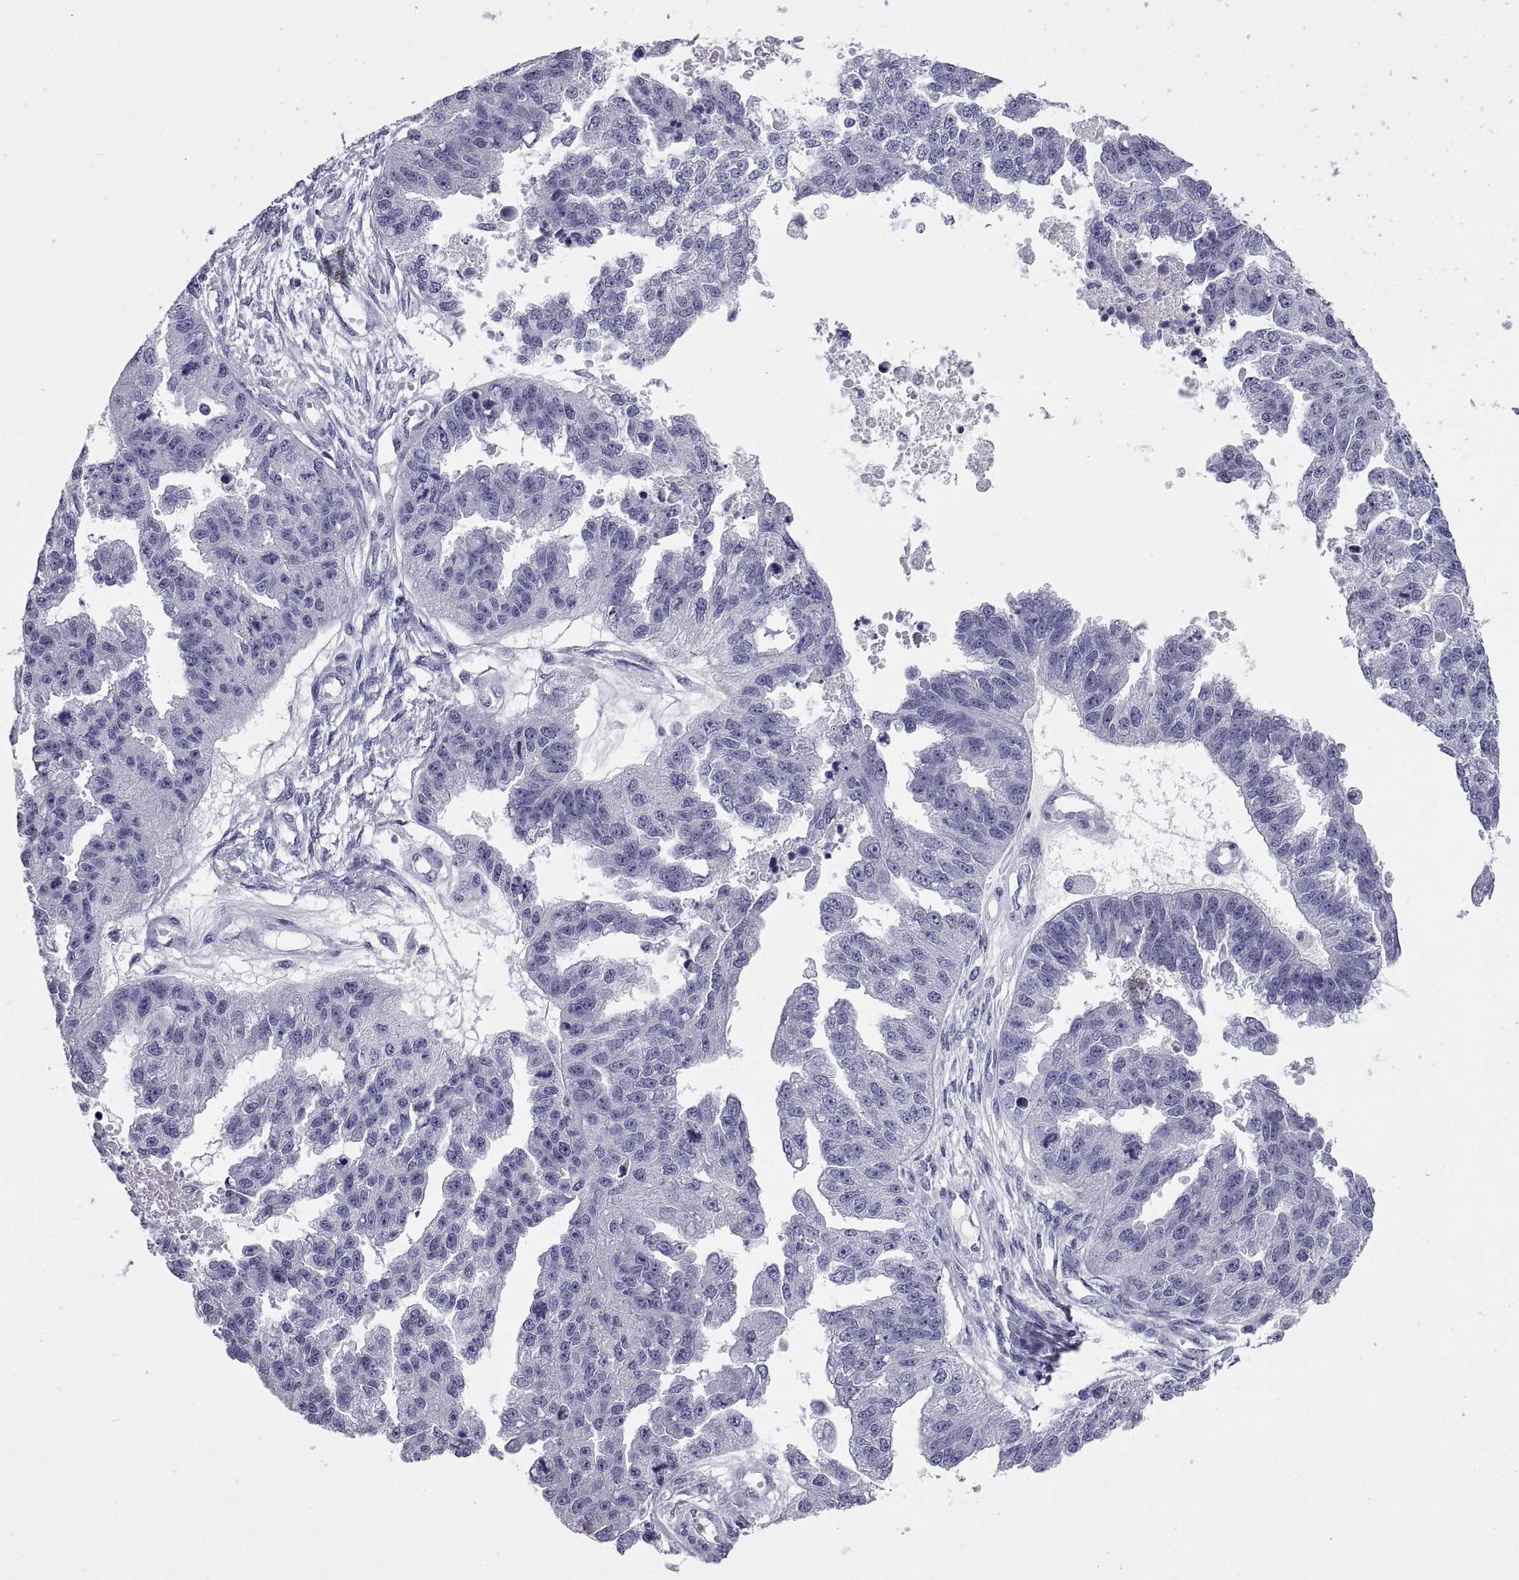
{"staining": {"intensity": "negative", "quantity": "none", "location": "none"}, "tissue": "ovarian cancer", "cell_type": "Tumor cells", "image_type": "cancer", "snomed": [{"axis": "morphology", "description": "Cystadenocarcinoma, serous, NOS"}, {"axis": "topography", "description": "Ovary"}], "caption": "The photomicrograph exhibits no significant positivity in tumor cells of ovarian serous cystadenocarcinoma.", "gene": "RGS20", "patient": {"sex": "female", "age": 58}}